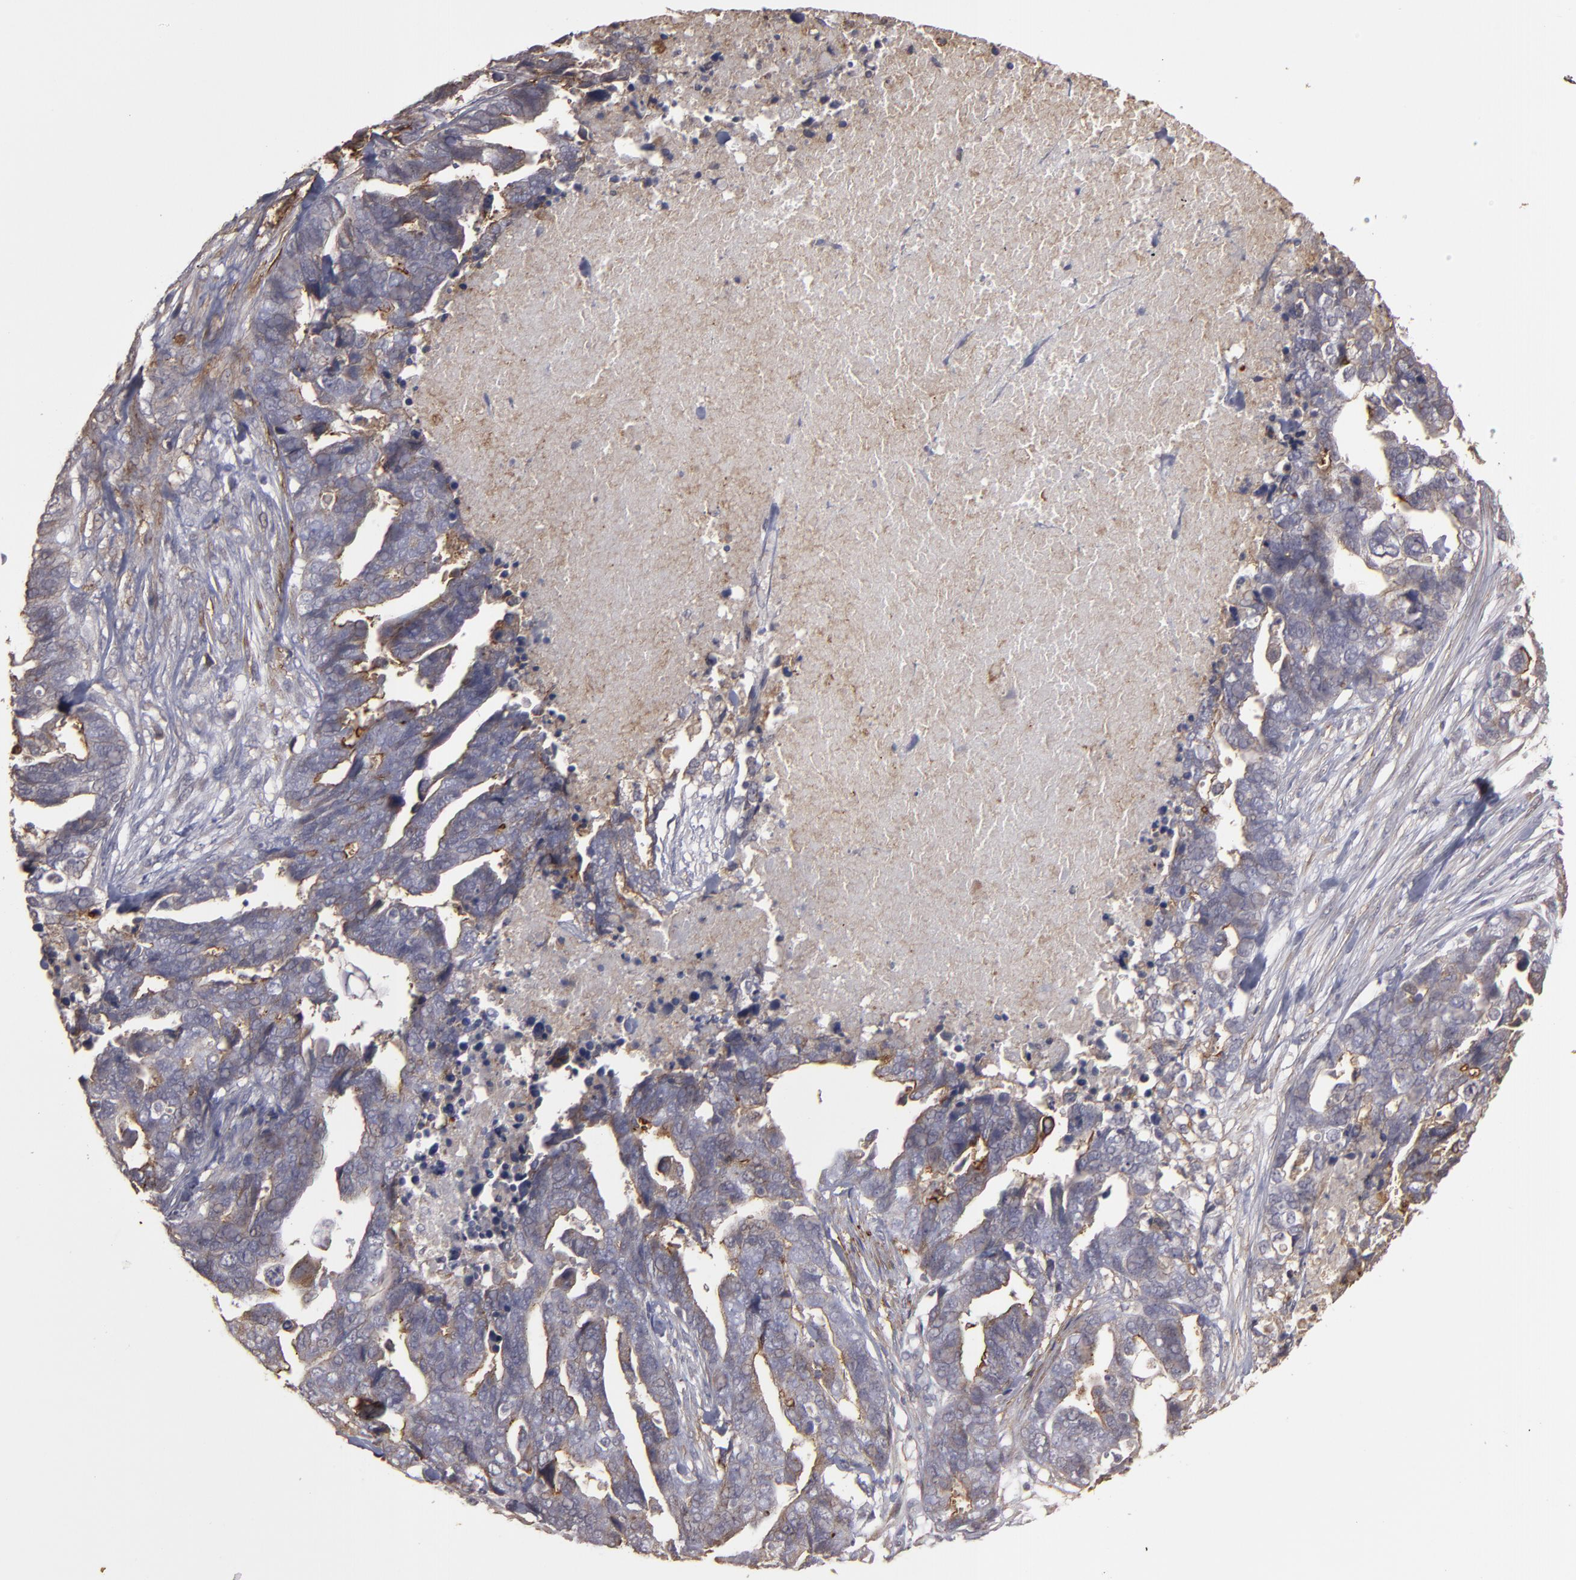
{"staining": {"intensity": "moderate", "quantity": "25%-75%", "location": "cytoplasmic/membranous"}, "tissue": "ovarian cancer", "cell_type": "Tumor cells", "image_type": "cancer", "snomed": [{"axis": "morphology", "description": "Normal tissue, NOS"}, {"axis": "morphology", "description": "Cystadenocarcinoma, serous, NOS"}, {"axis": "topography", "description": "Fallopian tube"}, {"axis": "topography", "description": "Ovary"}], "caption": "Moderate cytoplasmic/membranous positivity is identified in approximately 25%-75% of tumor cells in ovarian serous cystadenocarcinoma.", "gene": "CD55", "patient": {"sex": "female", "age": 56}}